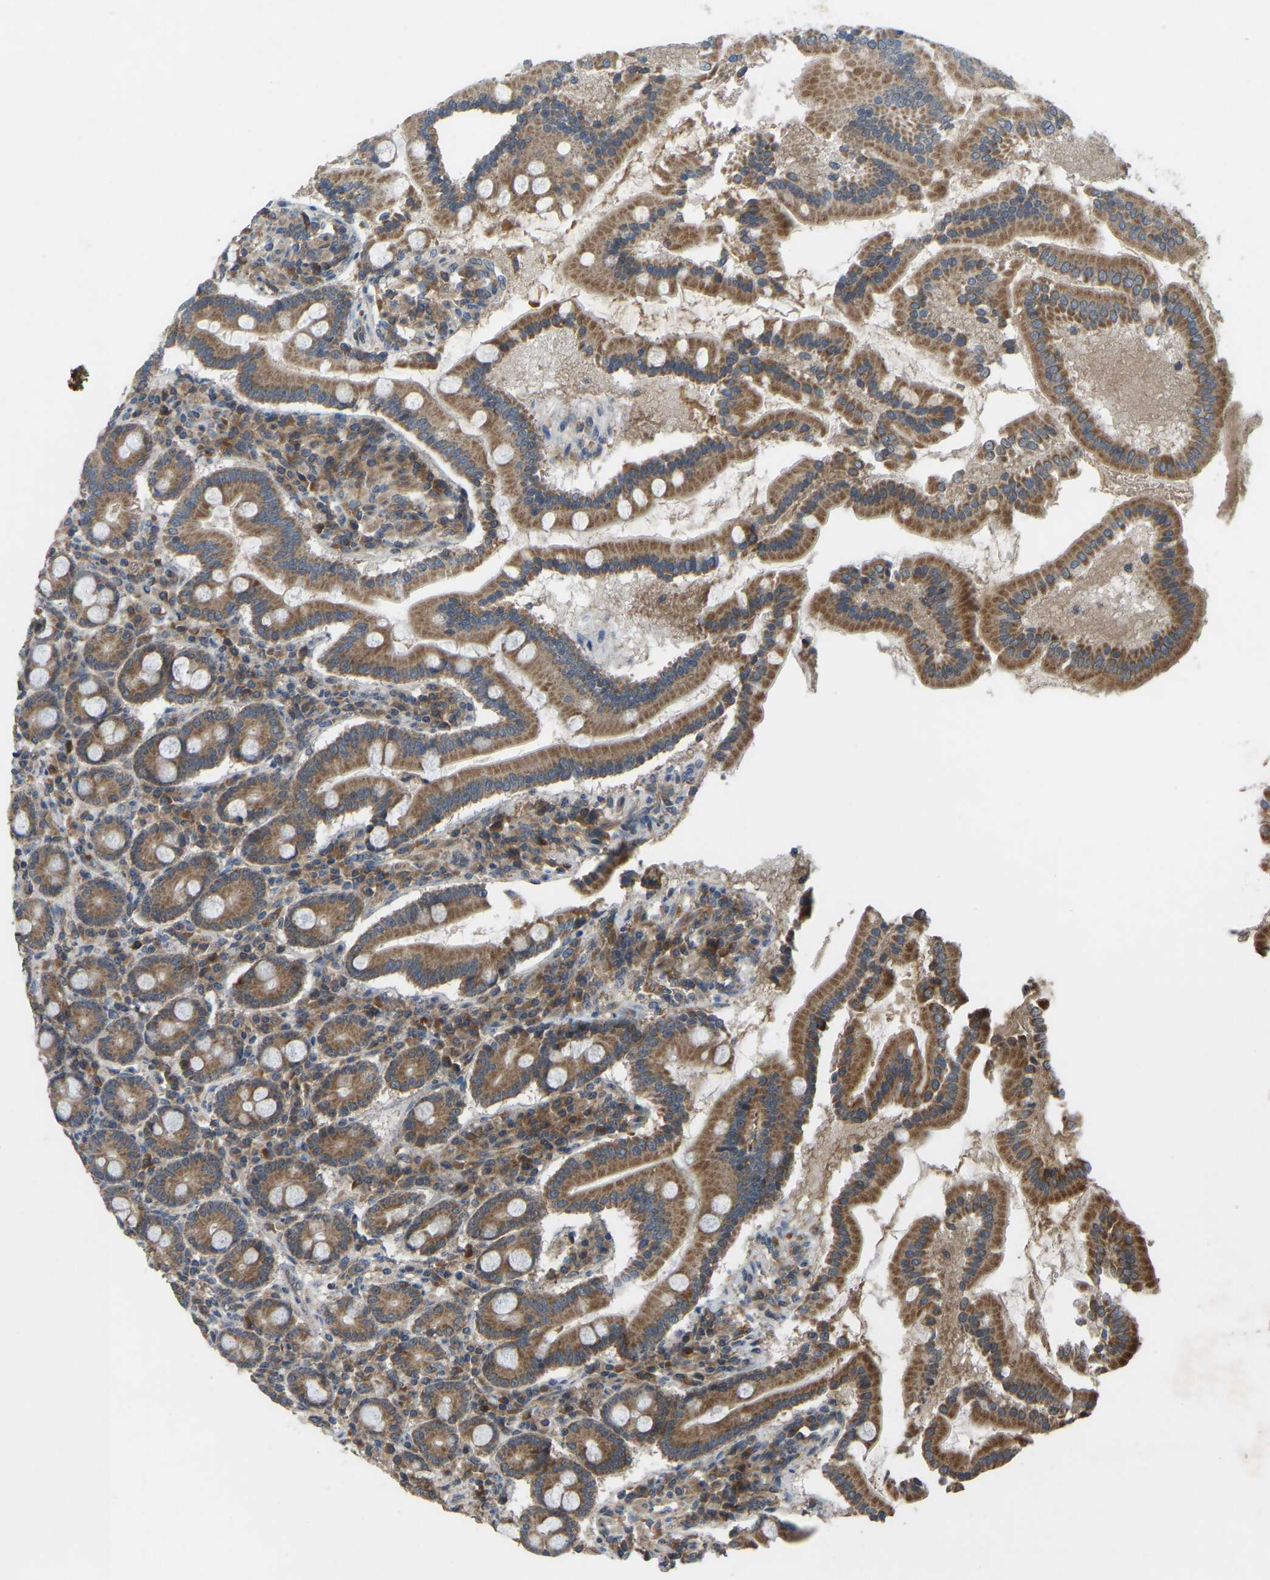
{"staining": {"intensity": "strong", "quantity": ">75%", "location": "cytoplasmic/membranous"}, "tissue": "duodenum", "cell_type": "Glandular cells", "image_type": "normal", "snomed": [{"axis": "morphology", "description": "Normal tissue, NOS"}, {"axis": "topography", "description": "Duodenum"}], "caption": "This is a photomicrograph of immunohistochemistry (IHC) staining of normal duodenum, which shows strong expression in the cytoplasmic/membranous of glandular cells.", "gene": "ZNF71", "patient": {"sex": "male", "age": 50}}